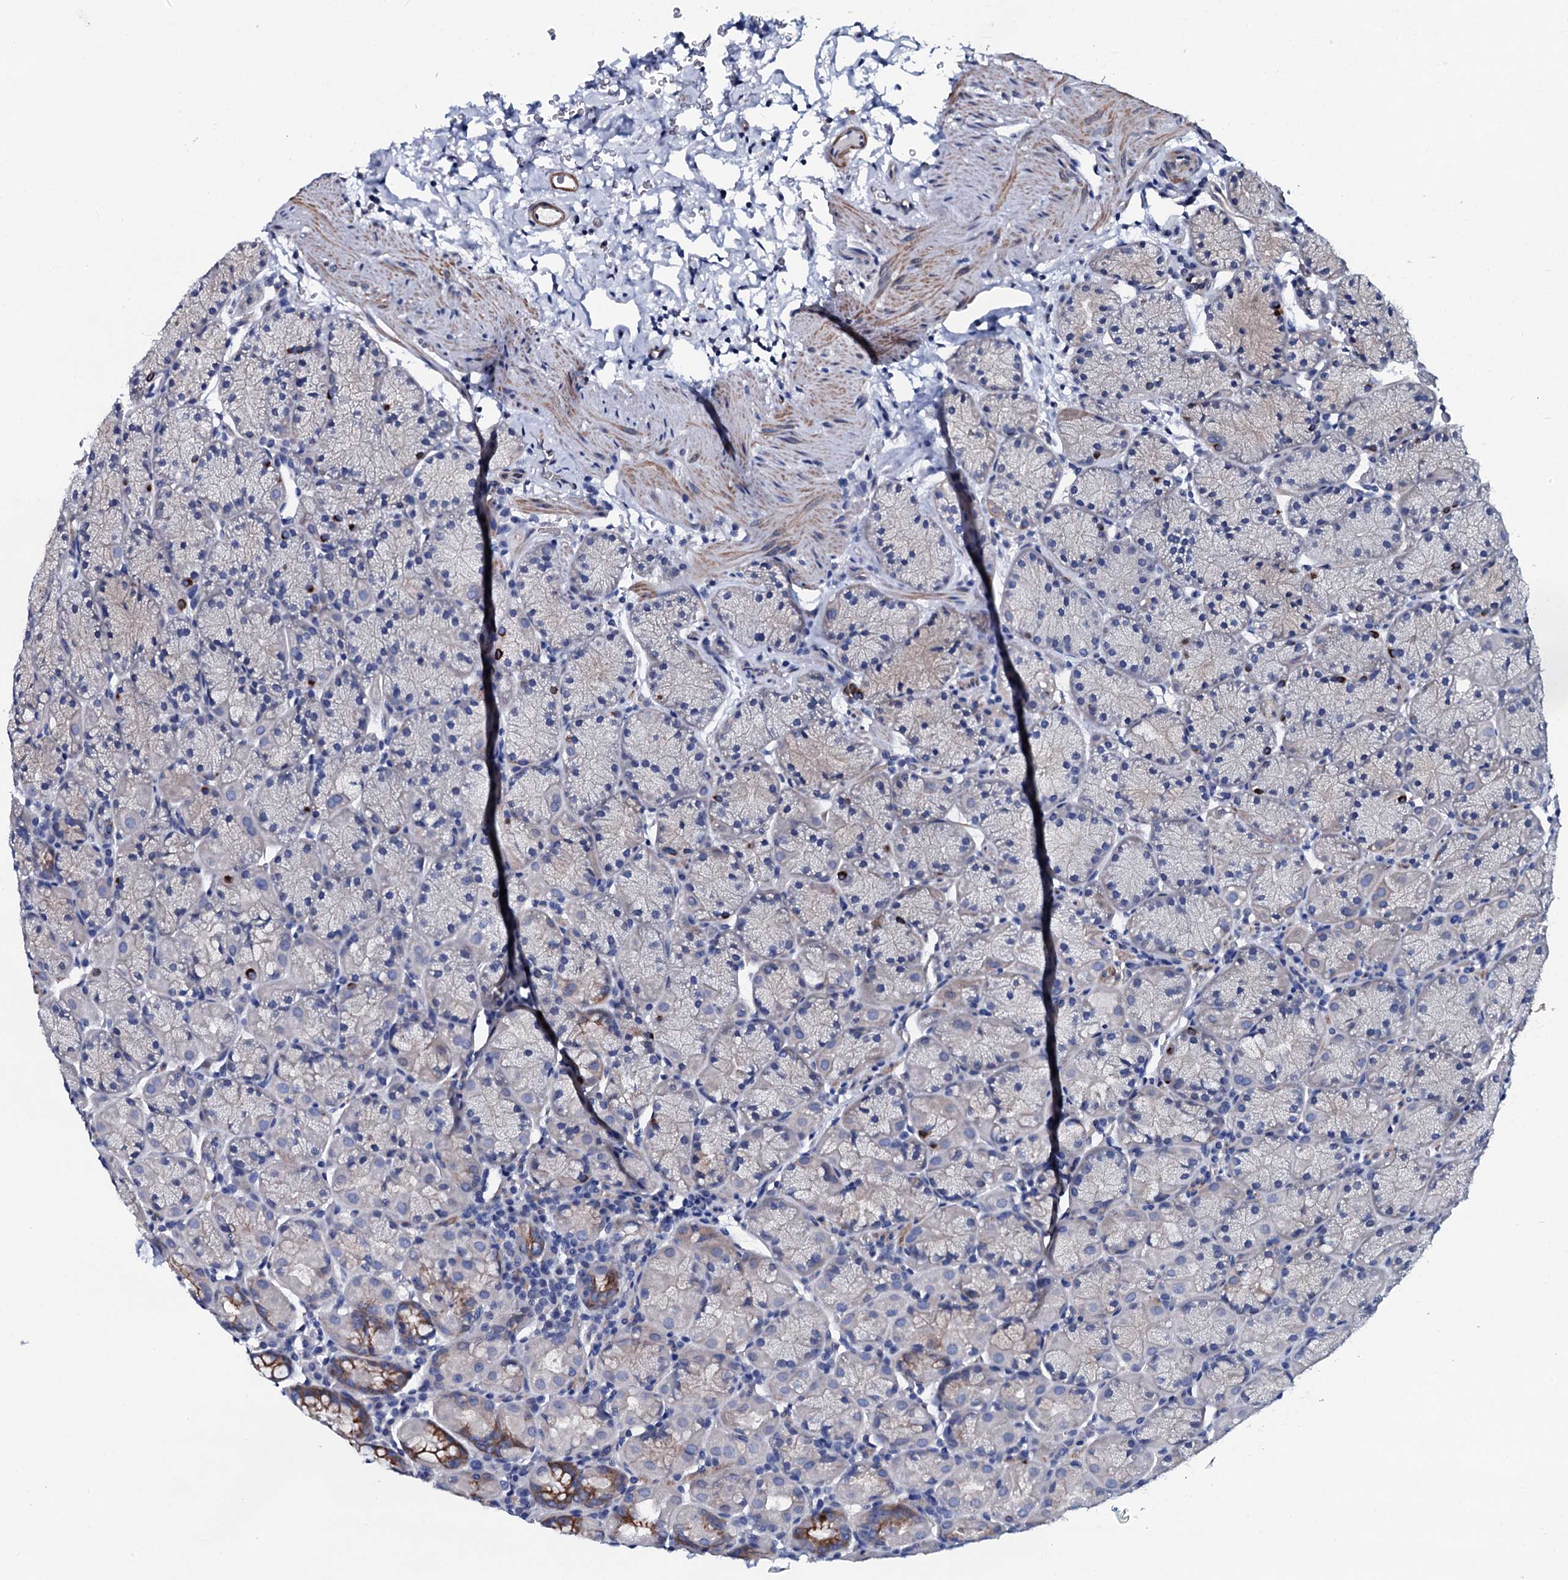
{"staining": {"intensity": "strong", "quantity": "<25%", "location": "cytoplasmic/membranous"}, "tissue": "stomach", "cell_type": "Glandular cells", "image_type": "normal", "snomed": [{"axis": "morphology", "description": "Normal tissue, NOS"}, {"axis": "topography", "description": "Stomach, upper"}, {"axis": "topography", "description": "Stomach, lower"}], "caption": "IHC image of normal stomach: human stomach stained using immunohistochemistry (IHC) reveals medium levels of strong protein expression localized specifically in the cytoplasmic/membranous of glandular cells, appearing as a cytoplasmic/membranous brown color.", "gene": "GYS2", "patient": {"sex": "male", "age": 80}}